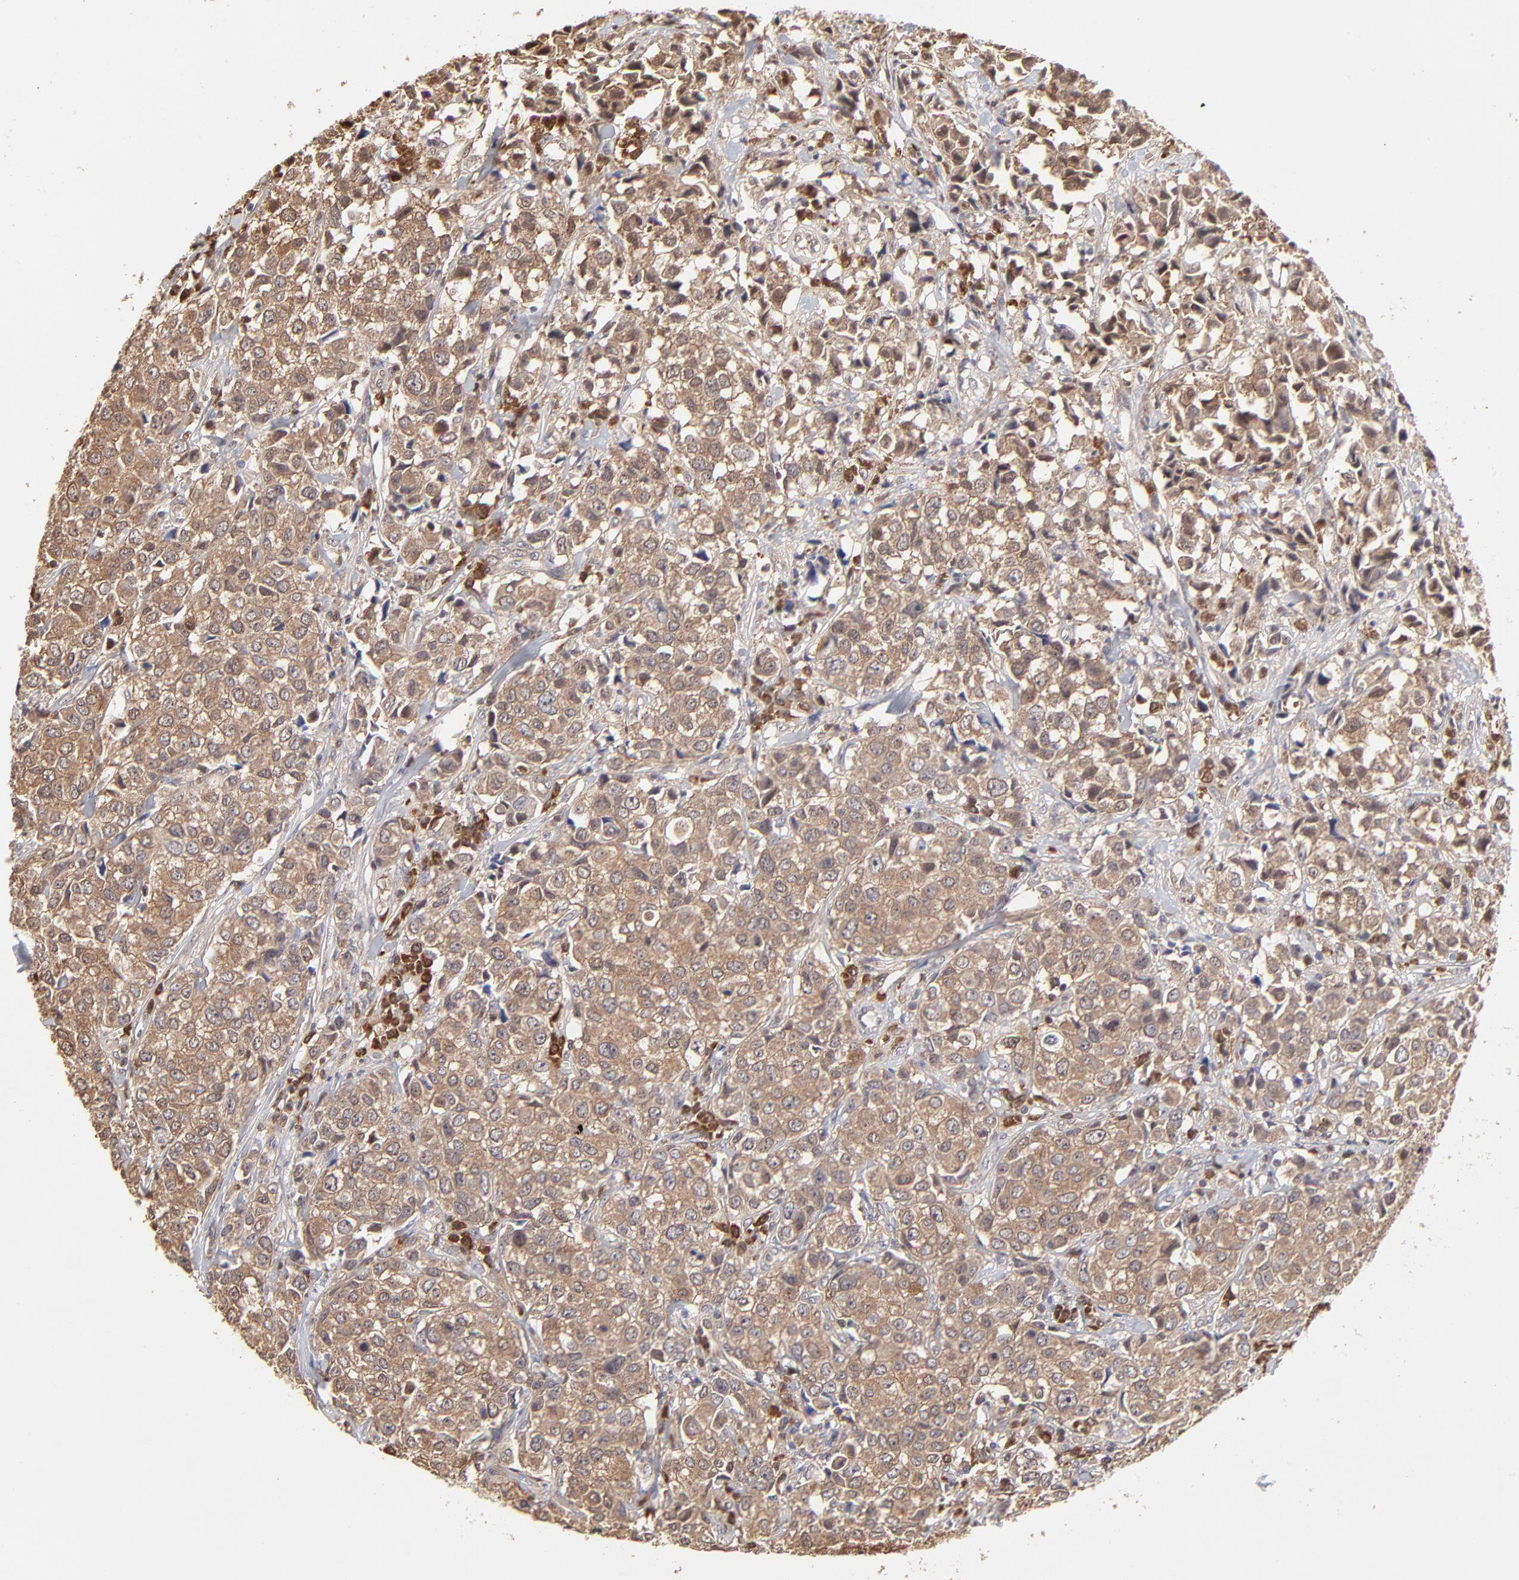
{"staining": {"intensity": "moderate", "quantity": ">75%", "location": "cytoplasmic/membranous"}, "tissue": "urothelial cancer", "cell_type": "Tumor cells", "image_type": "cancer", "snomed": [{"axis": "morphology", "description": "Urothelial carcinoma, High grade"}, {"axis": "topography", "description": "Urinary bladder"}], "caption": "Human urothelial cancer stained with a protein marker reveals moderate staining in tumor cells.", "gene": "CASP3", "patient": {"sex": "female", "age": 75}}